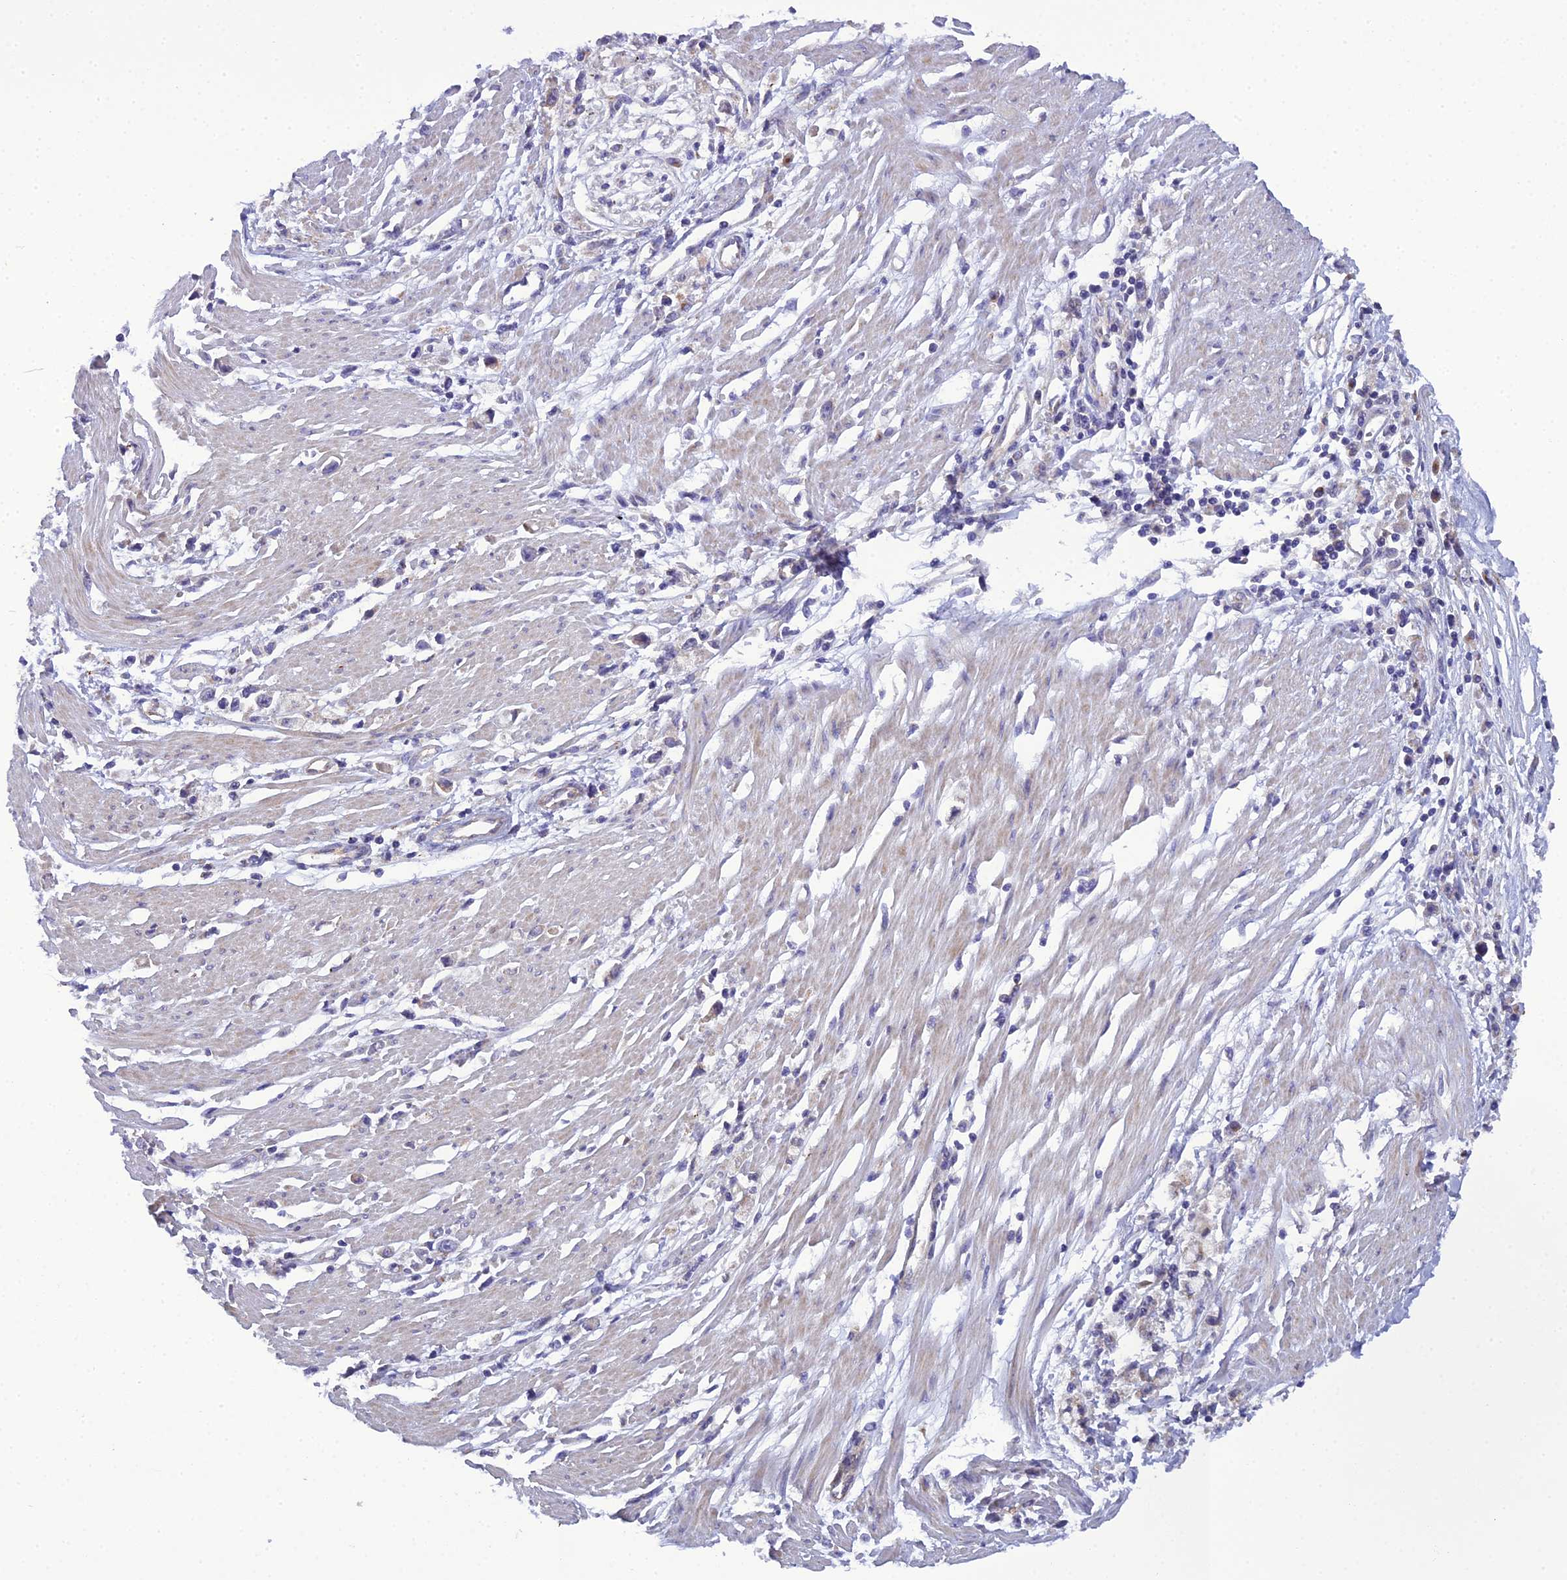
{"staining": {"intensity": "negative", "quantity": "none", "location": "none"}, "tissue": "stomach cancer", "cell_type": "Tumor cells", "image_type": "cancer", "snomed": [{"axis": "morphology", "description": "Adenocarcinoma, NOS"}, {"axis": "topography", "description": "Stomach"}], "caption": "A histopathology image of human stomach cancer is negative for staining in tumor cells. (DAB immunohistochemistry (IHC), high magnification).", "gene": "GOLPH3", "patient": {"sex": "female", "age": 59}}